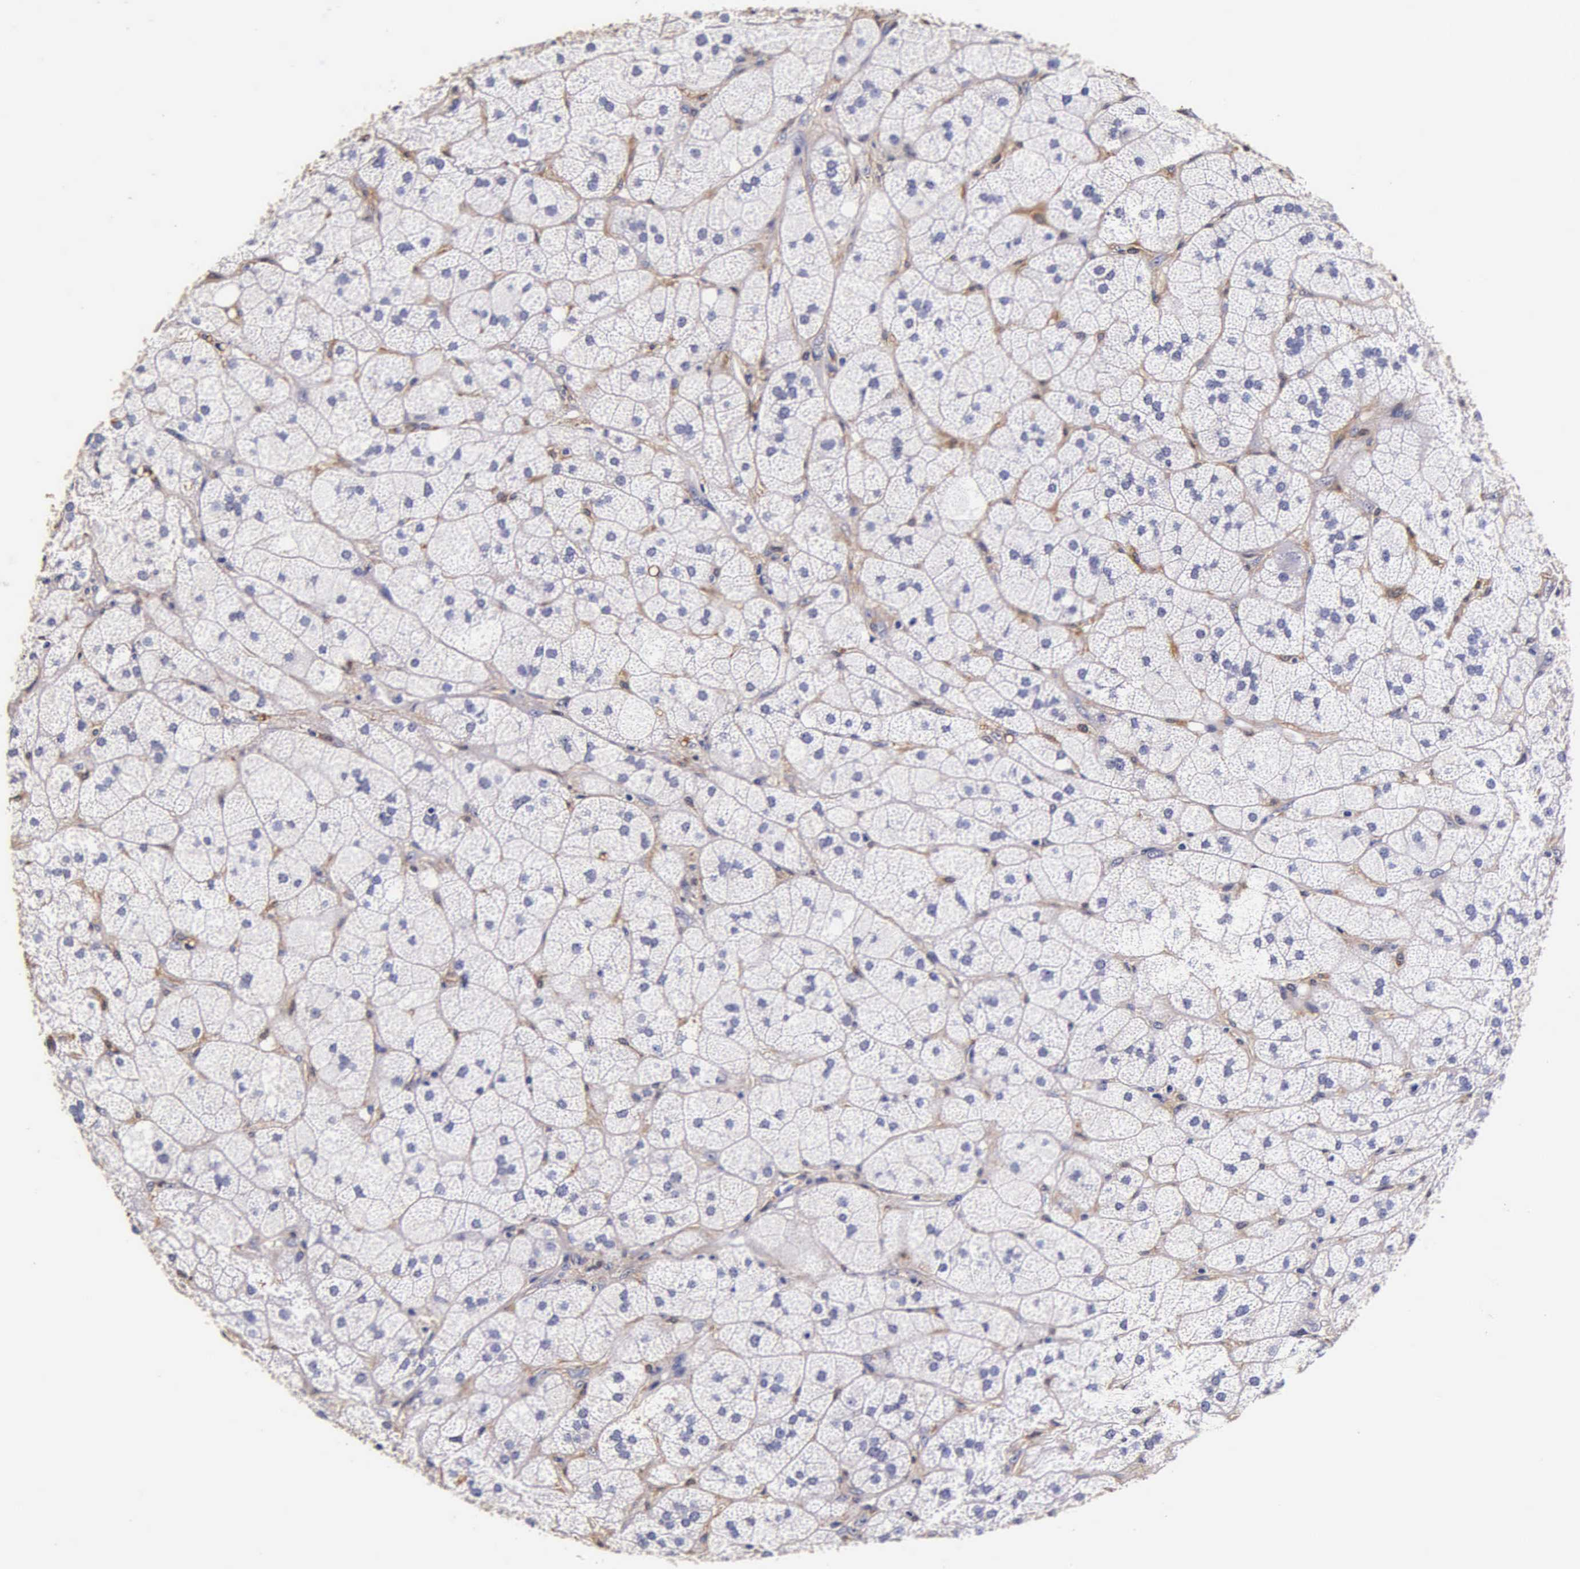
{"staining": {"intensity": "weak", "quantity": "<25%", "location": "cytoplasmic/membranous"}, "tissue": "adrenal gland", "cell_type": "Glandular cells", "image_type": "normal", "snomed": [{"axis": "morphology", "description": "Normal tissue, NOS"}, {"axis": "topography", "description": "Adrenal gland"}], "caption": "High power microscopy photomicrograph of an immunohistochemistry histopathology image of unremarkable adrenal gland, revealing no significant staining in glandular cells. (Stains: DAB immunohistochemistry (IHC) with hematoxylin counter stain, Microscopy: brightfield microscopy at high magnification).", "gene": "CTSB", "patient": {"sex": "female", "age": 60}}